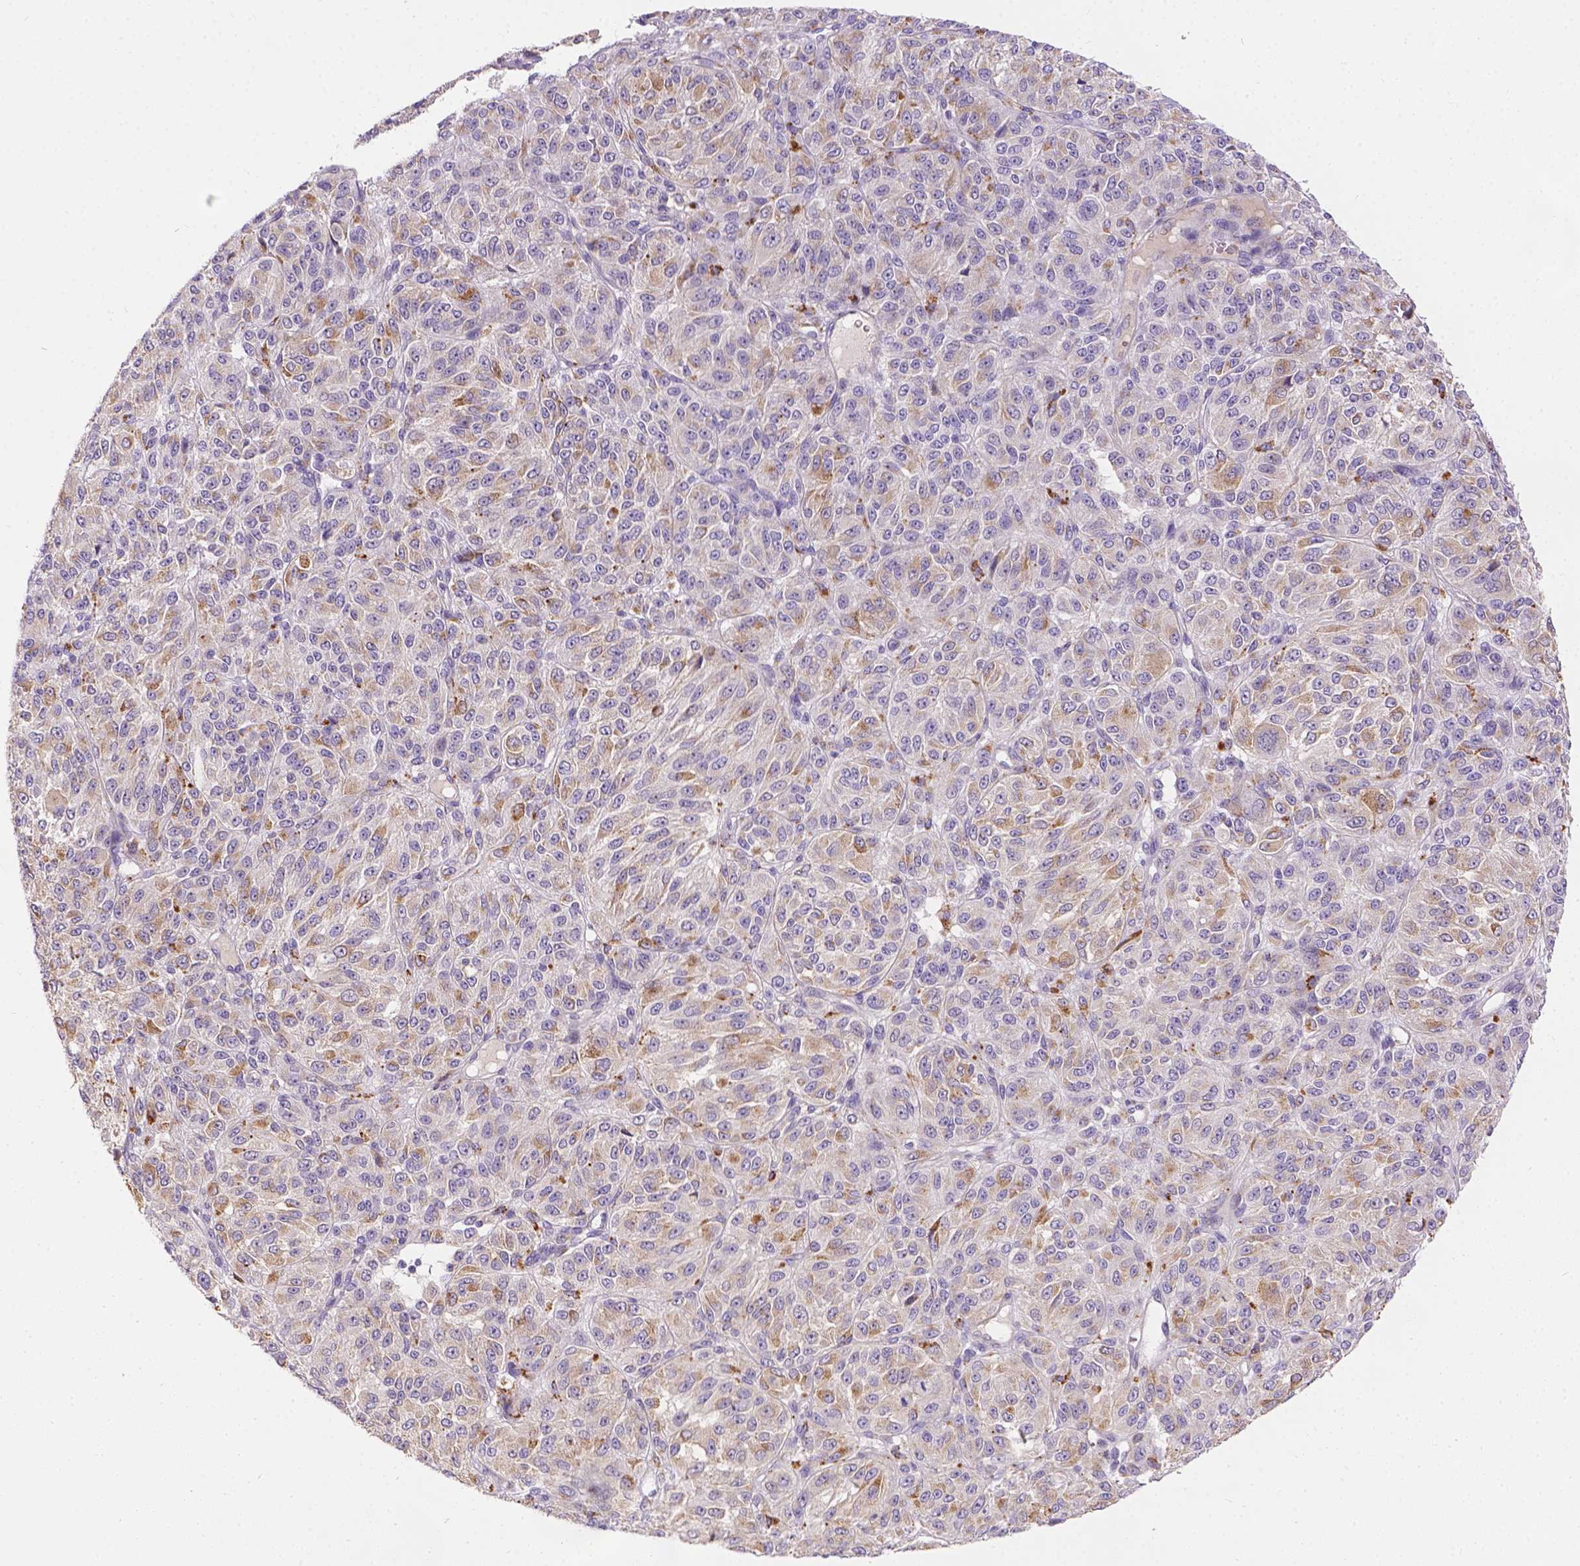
{"staining": {"intensity": "negative", "quantity": "none", "location": "none"}, "tissue": "melanoma", "cell_type": "Tumor cells", "image_type": "cancer", "snomed": [{"axis": "morphology", "description": "Malignant melanoma, Metastatic site"}, {"axis": "topography", "description": "Brain"}], "caption": "This image is of melanoma stained with immunohistochemistry (IHC) to label a protein in brown with the nuclei are counter-stained blue. There is no expression in tumor cells.", "gene": "TM4SF18", "patient": {"sex": "female", "age": 56}}